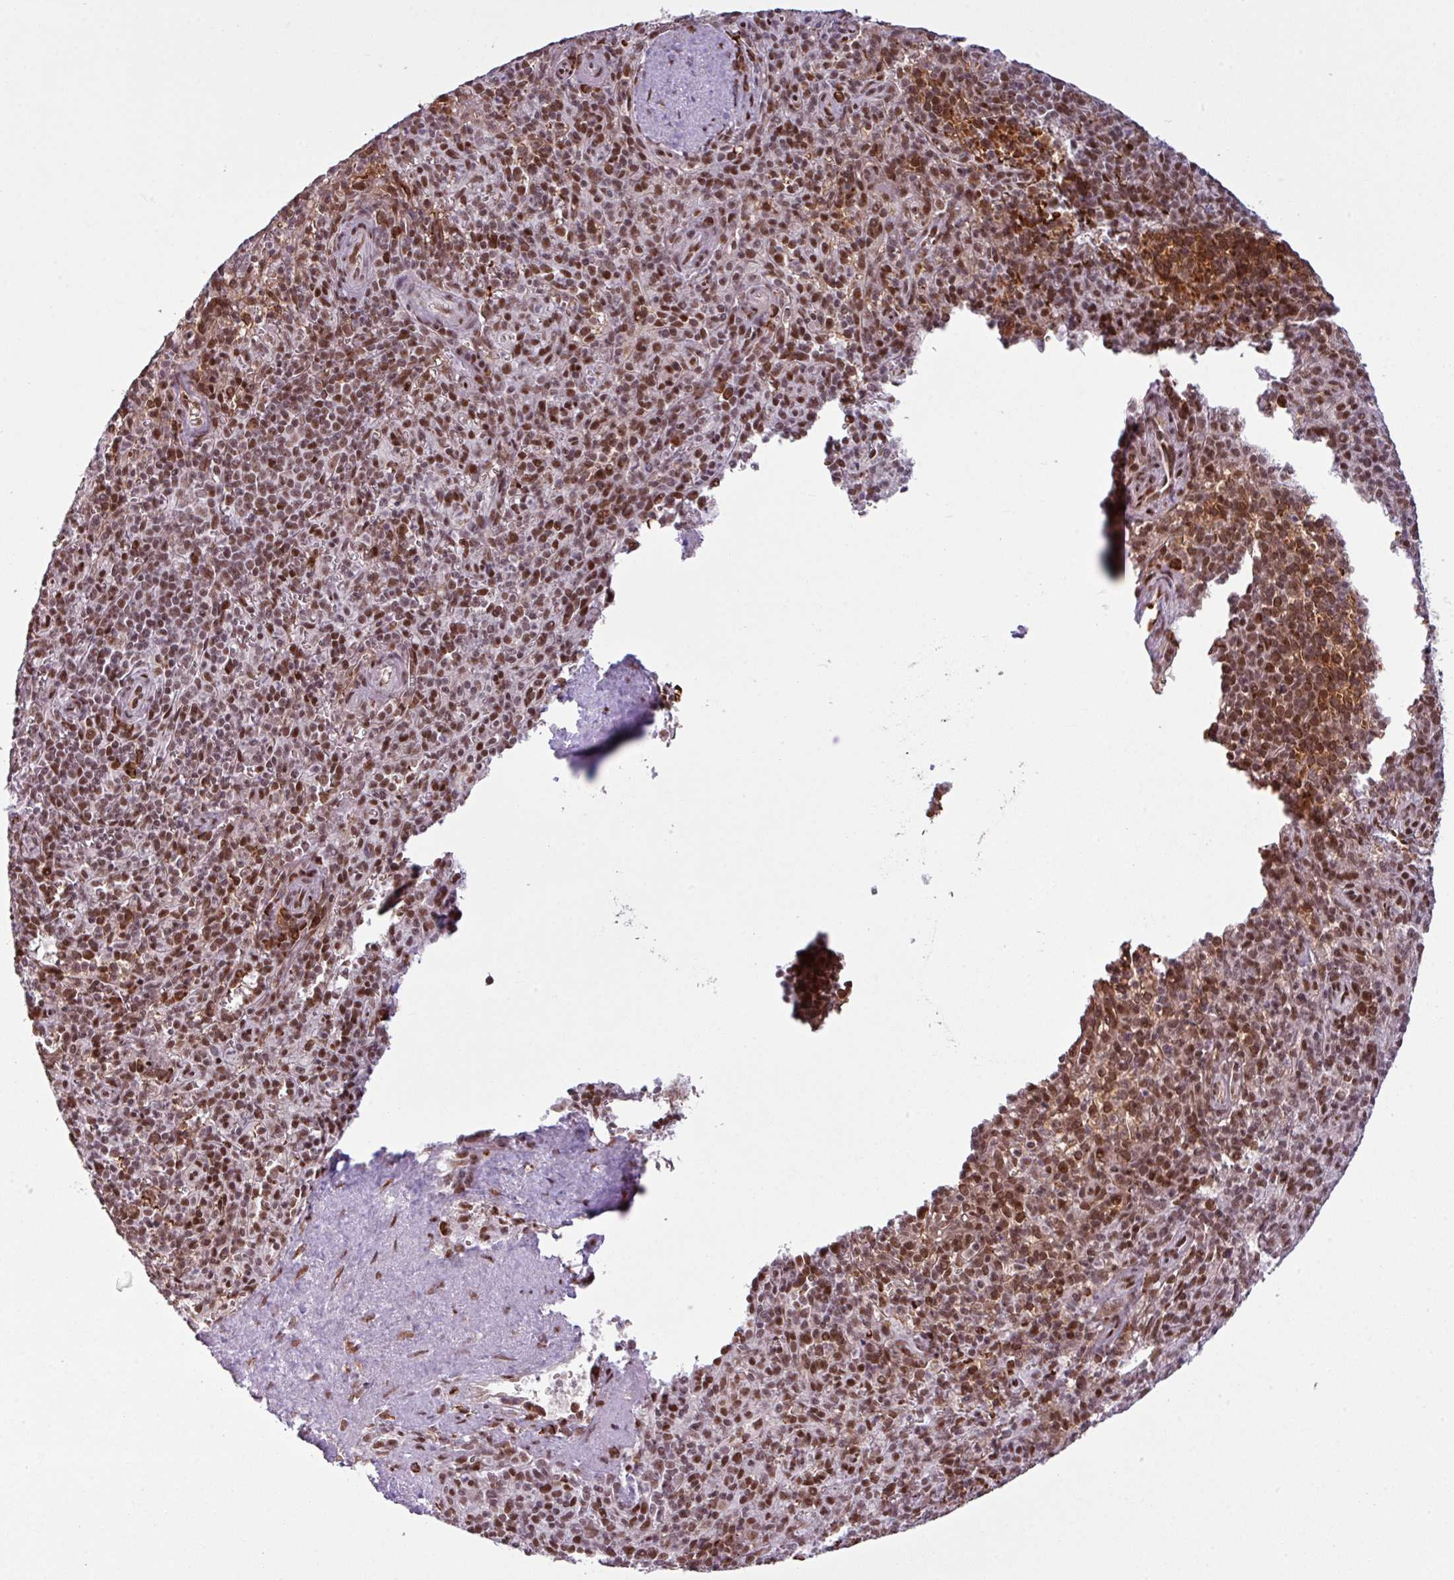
{"staining": {"intensity": "moderate", "quantity": "25%-75%", "location": "nuclear"}, "tissue": "spleen", "cell_type": "Cells in red pulp", "image_type": "normal", "snomed": [{"axis": "morphology", "description": "Normal tissue, NOS"}, {"axis": "topography", "description": "Spleen"}], "caption": "Cells in red pulp demonstrate medium levels of moderate nuclear positivity in about 25%-75% of cells in benign human spleen. (DAB IHC with brightfield microscopy, high magnification).", "gene": "PRDM5", "patient": {"sex": "female", "age": 70}}